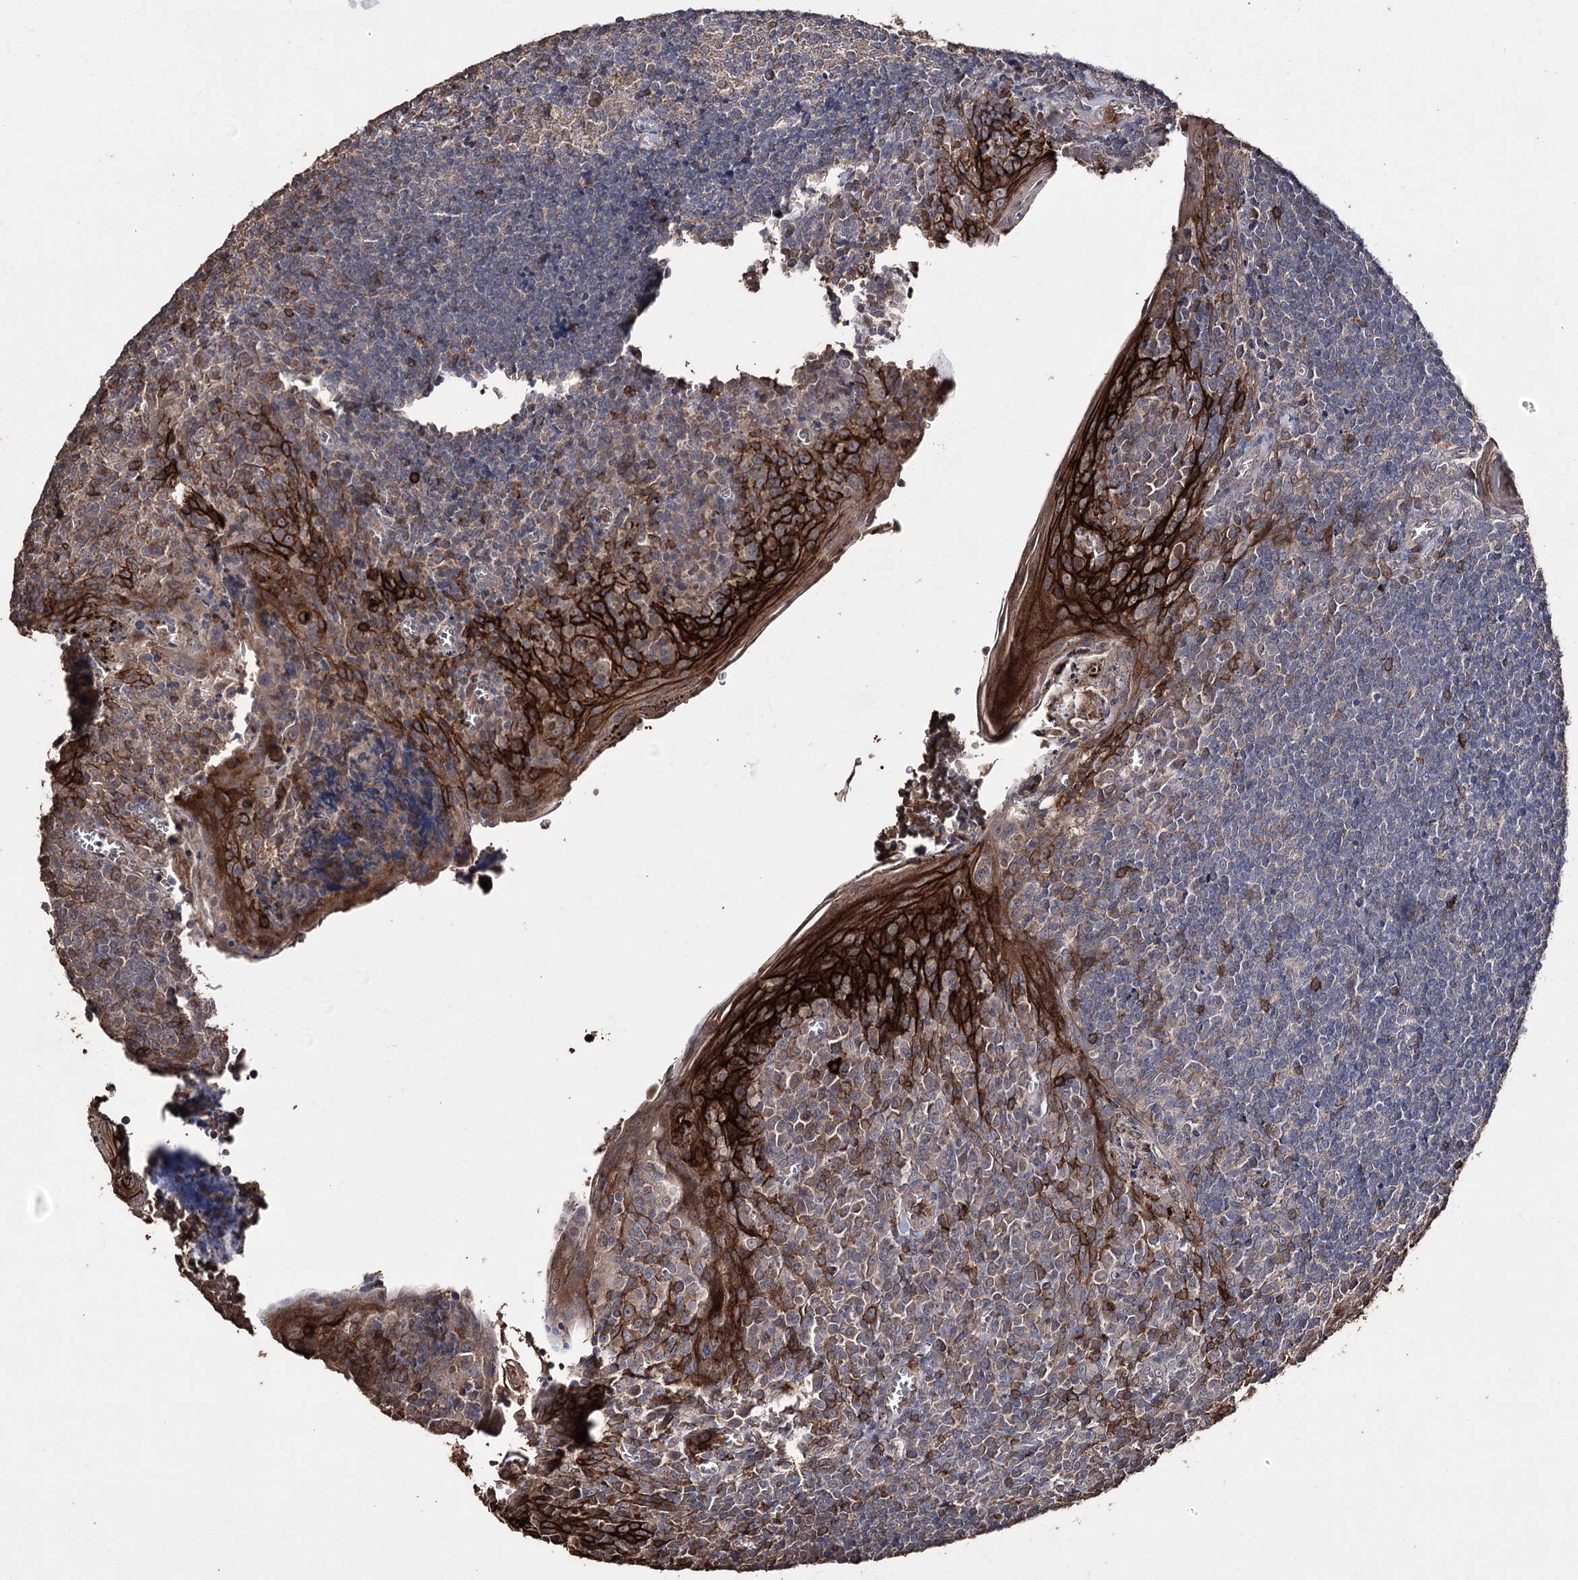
{"staining": {"intensity": "moderate", "quantity": "<25%", "location": "cytoplasmic/membranous"}, "tissue": "tonsil", "cell_type": "Germinal center cells", "image_type": "normal", "snomed": [{"axis": "morphology", "description": "Normal tissue, NOS"}, {"axis": "topography", "description": "Tonsil"}], "caption": "The immunohistochemical stain shows moderate cytoplasmic/membranous expression in germinal center cells of benign tonsil. Nuclei are stained in blue.", "gene": "ZNF662", "patient": {"sex": "male", "age": 27}}